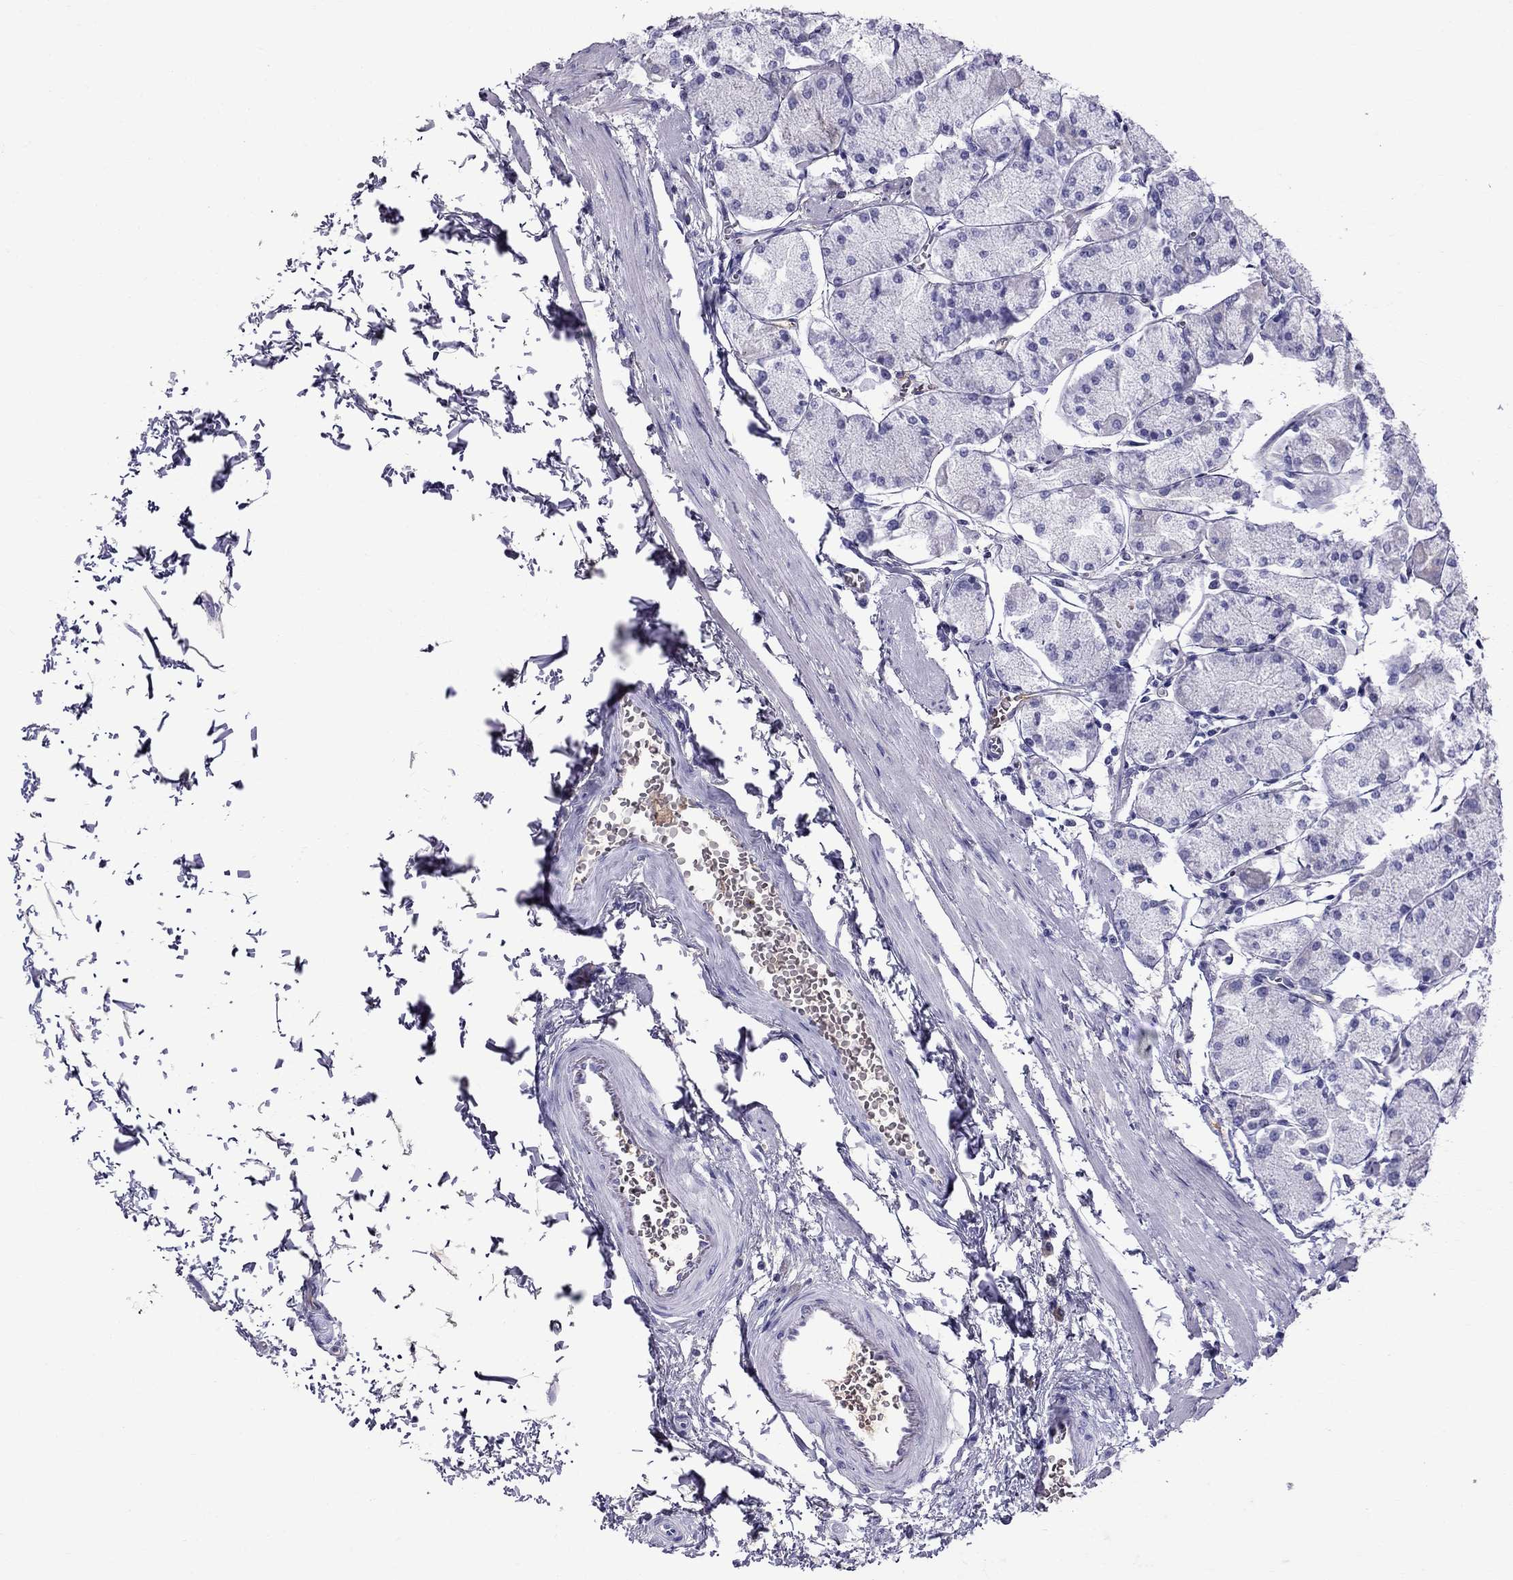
{"staining": {"intensity": "negative", "quantity": "none", "location": "none"}, "tissue": "stomach", "cell_type": "Glandular cells", "image_type": "normal", "snomed": [{"axis": "morphology", "description": "Normal tissue, NOS"}, {"axis": "topography", "description": "Stomach, upper"}], "caption": "A photomicrograph of human stomach is negative for staining in glandular cells. (DAB (3,3'-diaminobenzidine) immunohistochemistry visualized using brightfield microscopy, high magnification).", "gene": "SCART1", "patient": {"sex": "male", "age": 60}}